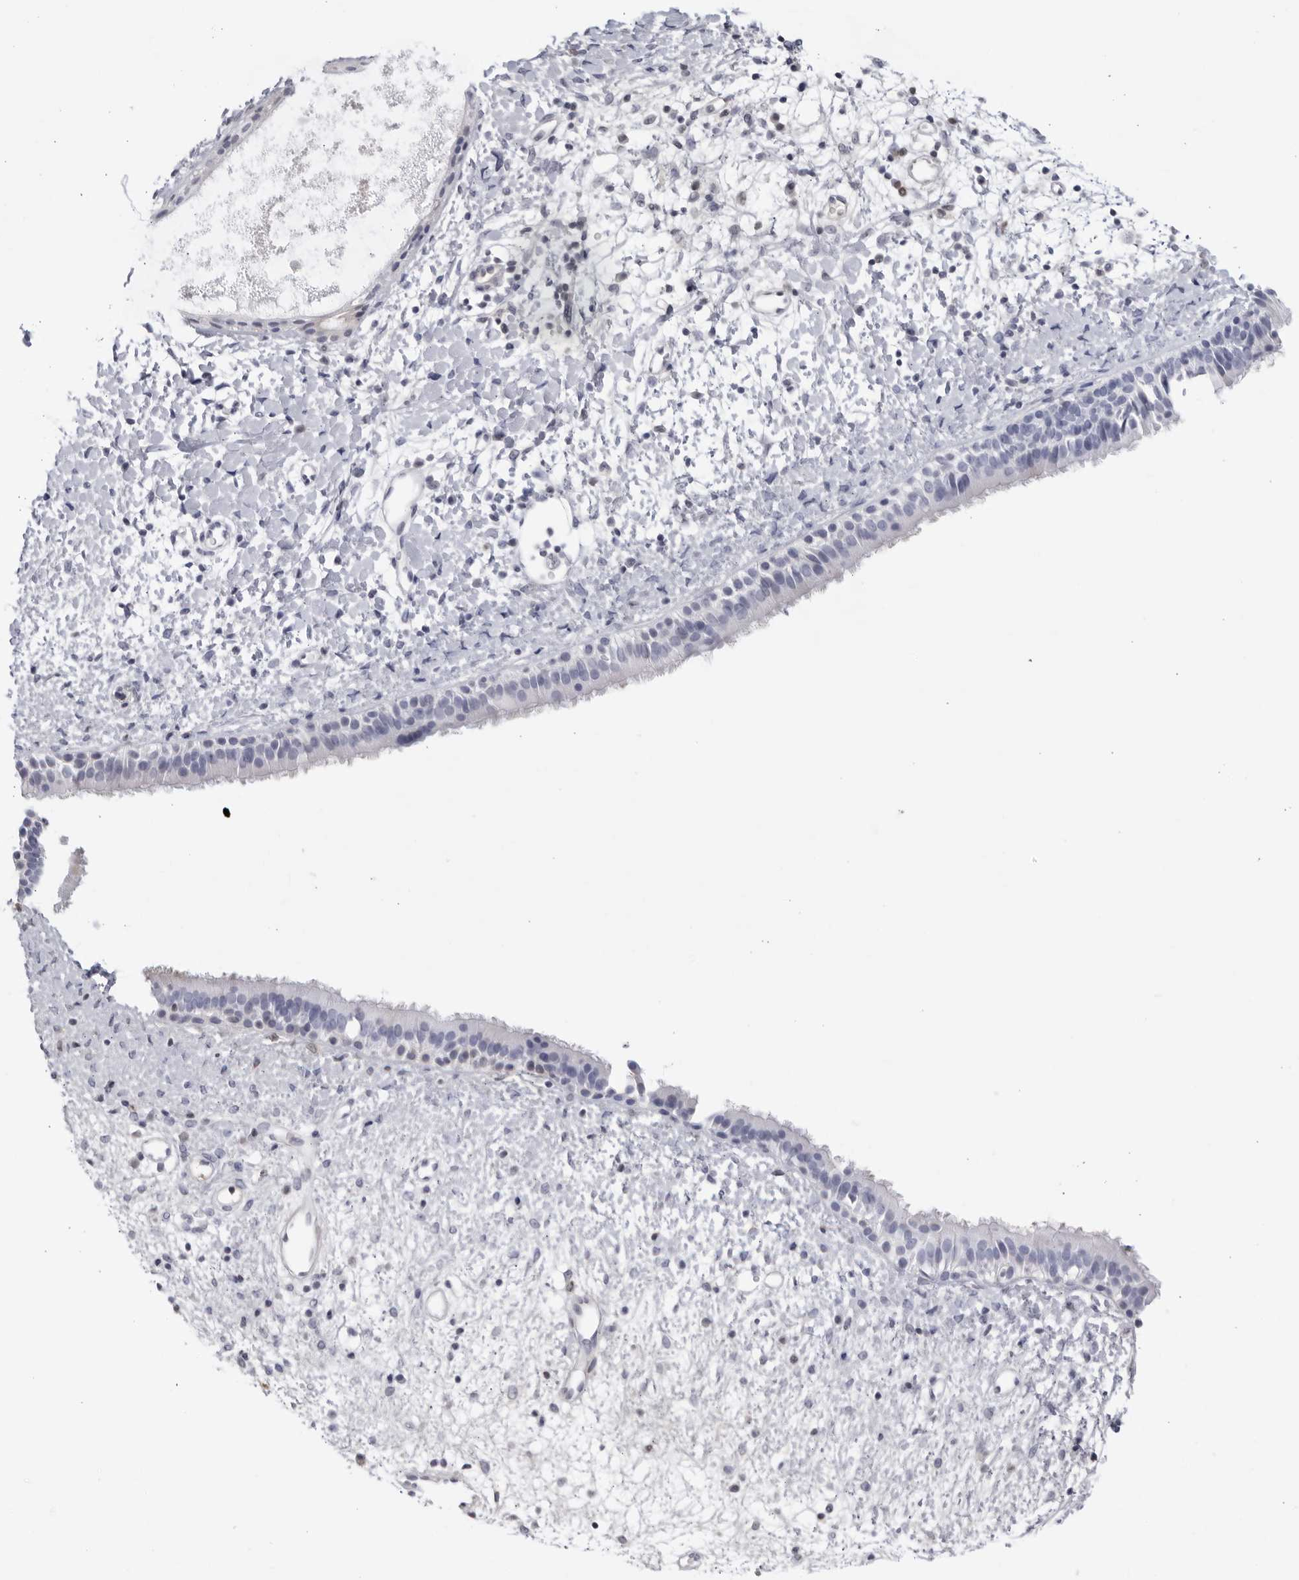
{"staining": {"intensity": "negative", "quantity": "none", "location": "none"}, "tissue": "nasopharynx", "cell_type": "Respiratory epithelial cells", "image_type": "normal", "snomed": [{"axis": "morphology", "description": "Normal tissue, NOS"}, {"axis": "topography", "description": "Nasopharynx"}], "caption": "High magnification brightfield microscopy of benign nasopharynx stained with DAB (brown) and counterstained with hematoxylin (blue): respiratory epithelial cells show no significant staining.", "gene": "CNBD1", "patient": {"sex": "male", "age": 22}}